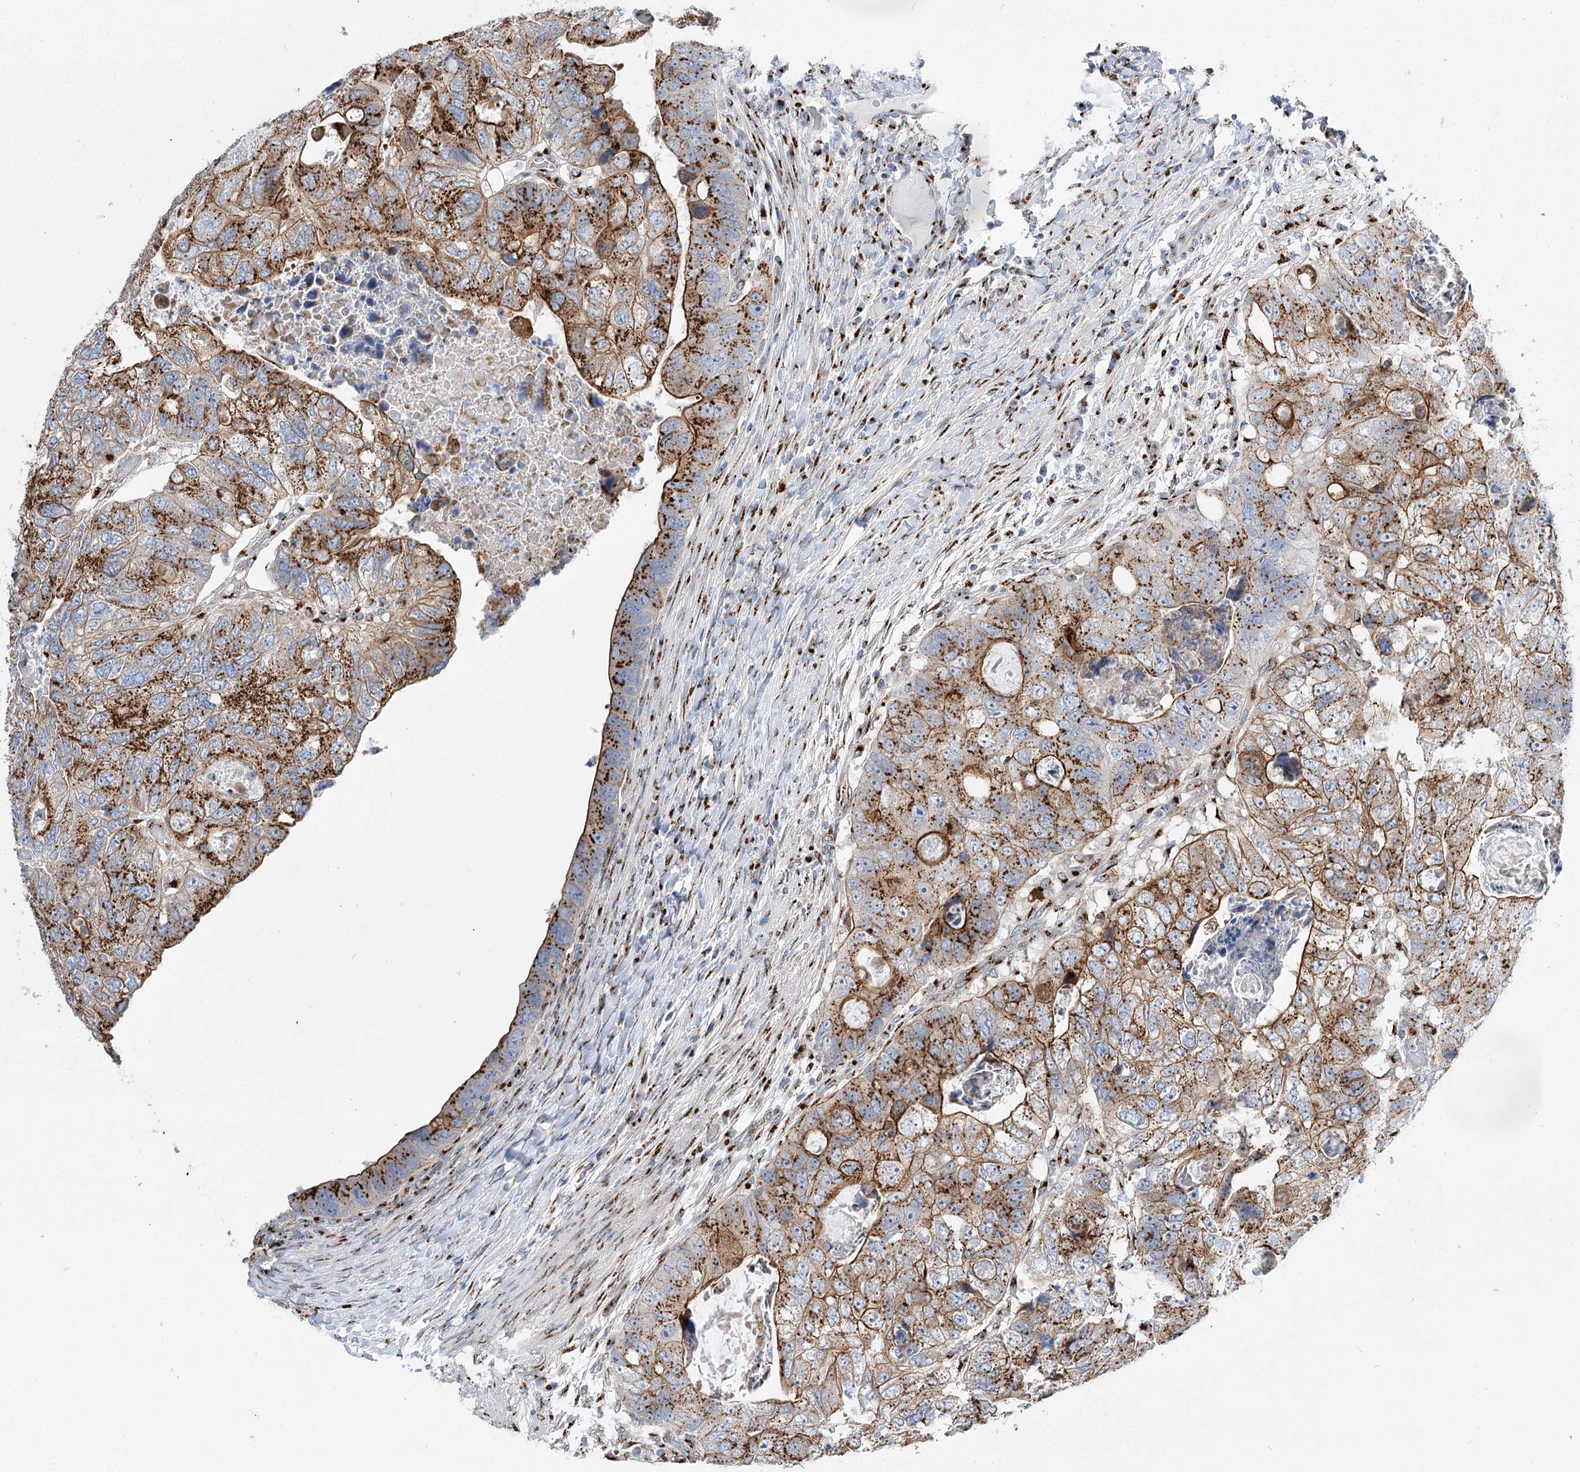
{"staining": {"intensity": "moderate", "quantity": ">75%", "location": "cytoplasmic/membranous"}, "tissue": "colorectal cancer", "cell_type": "Tumor cells", "image_type": "cancer", "snomed": [{"axis": "morphology", "description": "Adenocarcinoma, NOS"}, {"axis": "topography", "description": "Rectum"}], "caption": "Adenocarcinoma (colorectal) tissue reveals moderate cytoplasmic/membranous positivity in about >75% of tumor cells, visualized by immunohistochemistry. (DAB (3,3'-diaminobenzidine) IHC, brown staining for protein, blue staining for nuclei).", "gene": "TMEM165", "patient": {"sex": "male", "age": 59}}